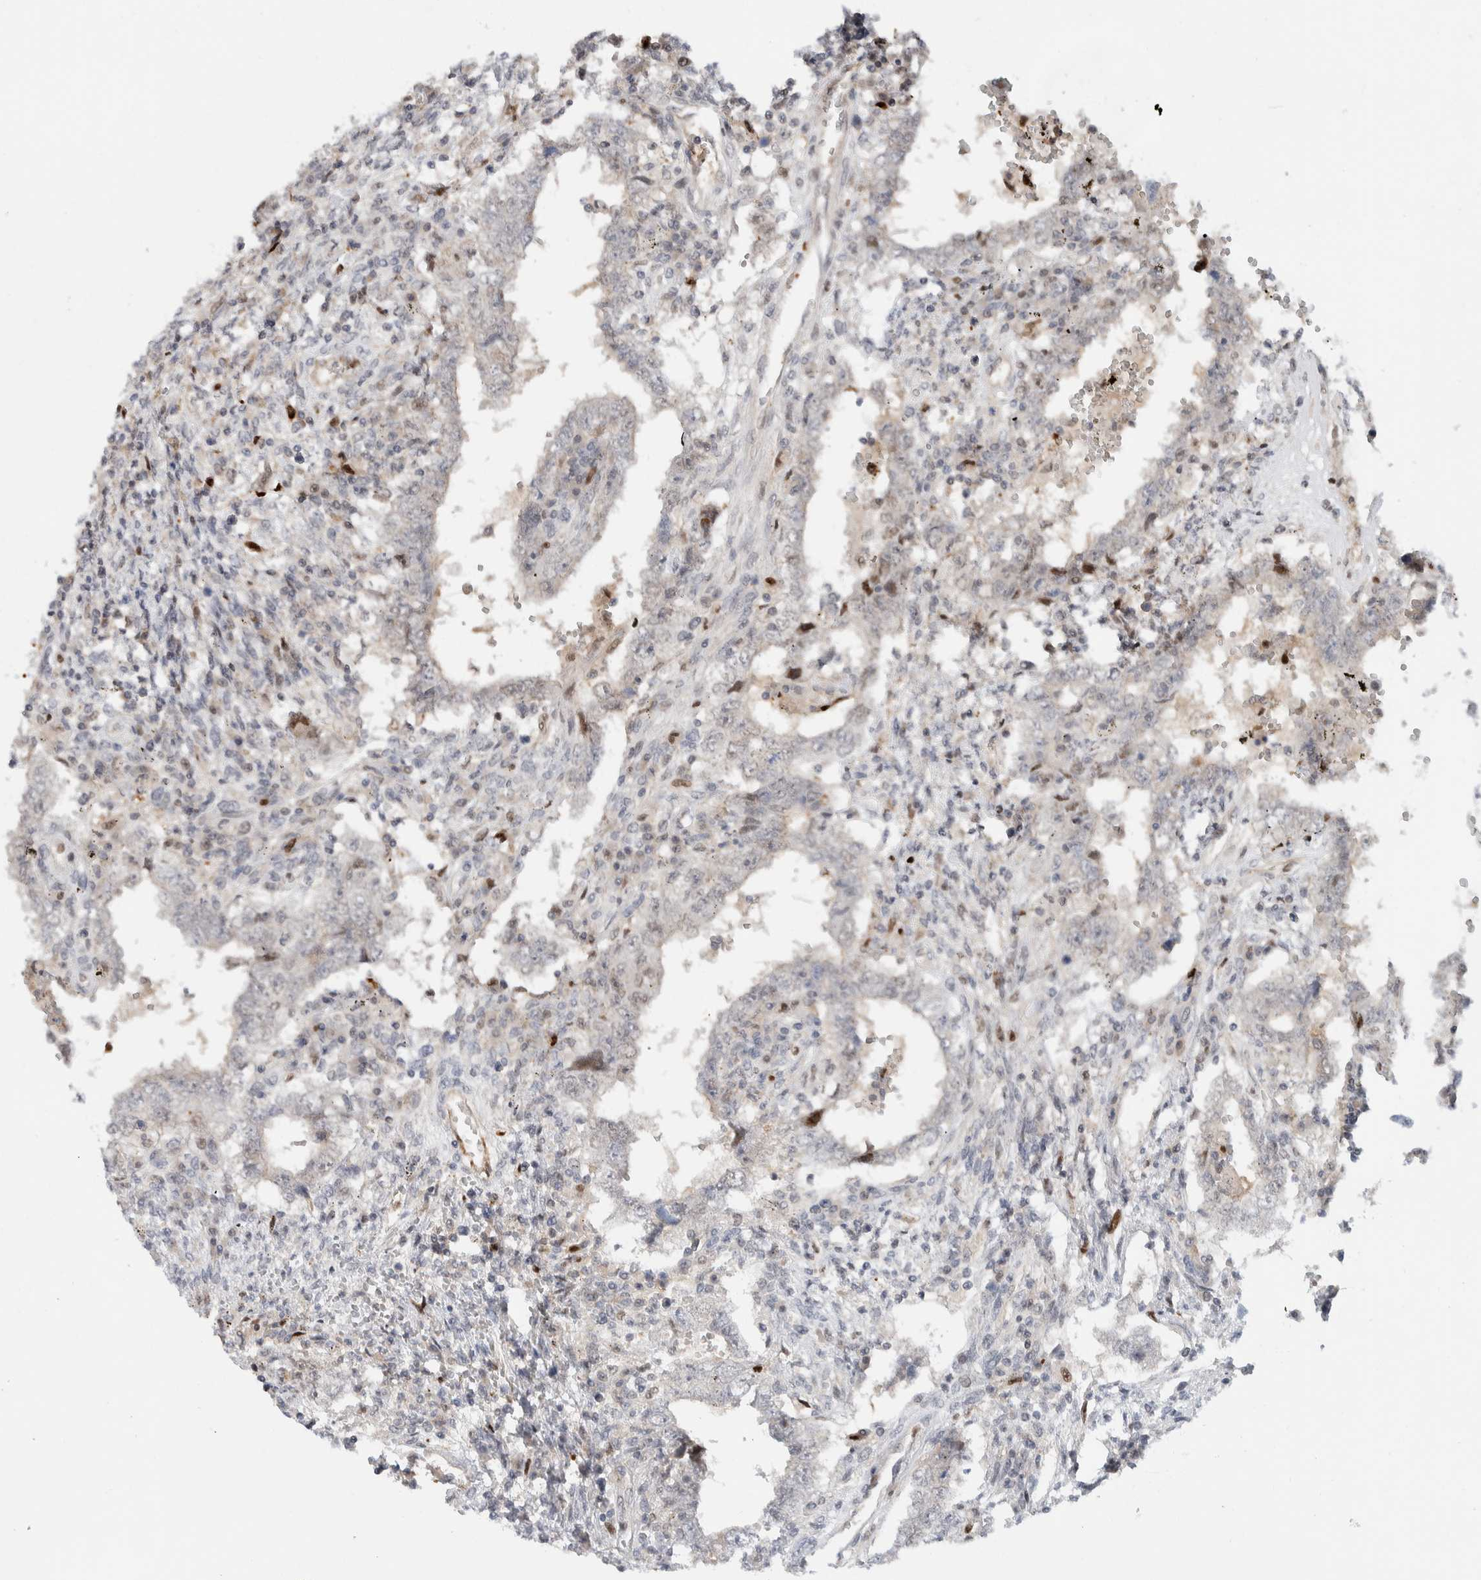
{"staining": {"intensity": "negative", "quantity": "none", "location": "none"}, "tissue": "testis cancer", "cell_type": "Tumor cells", "image_type": "cancer", "snomed": [{"axis": "morphology", "description": "Carcinoma, Embryonal, NOS"}, {"axis": "topography", "description": "Testis"}], "caption": "Testis embryonal carcinoma was stained to show a protein in brown. There is no significant expression in tumor cells.", "gene": "NCR3LG1", "patient": {"sex": "male", "age": 26}}